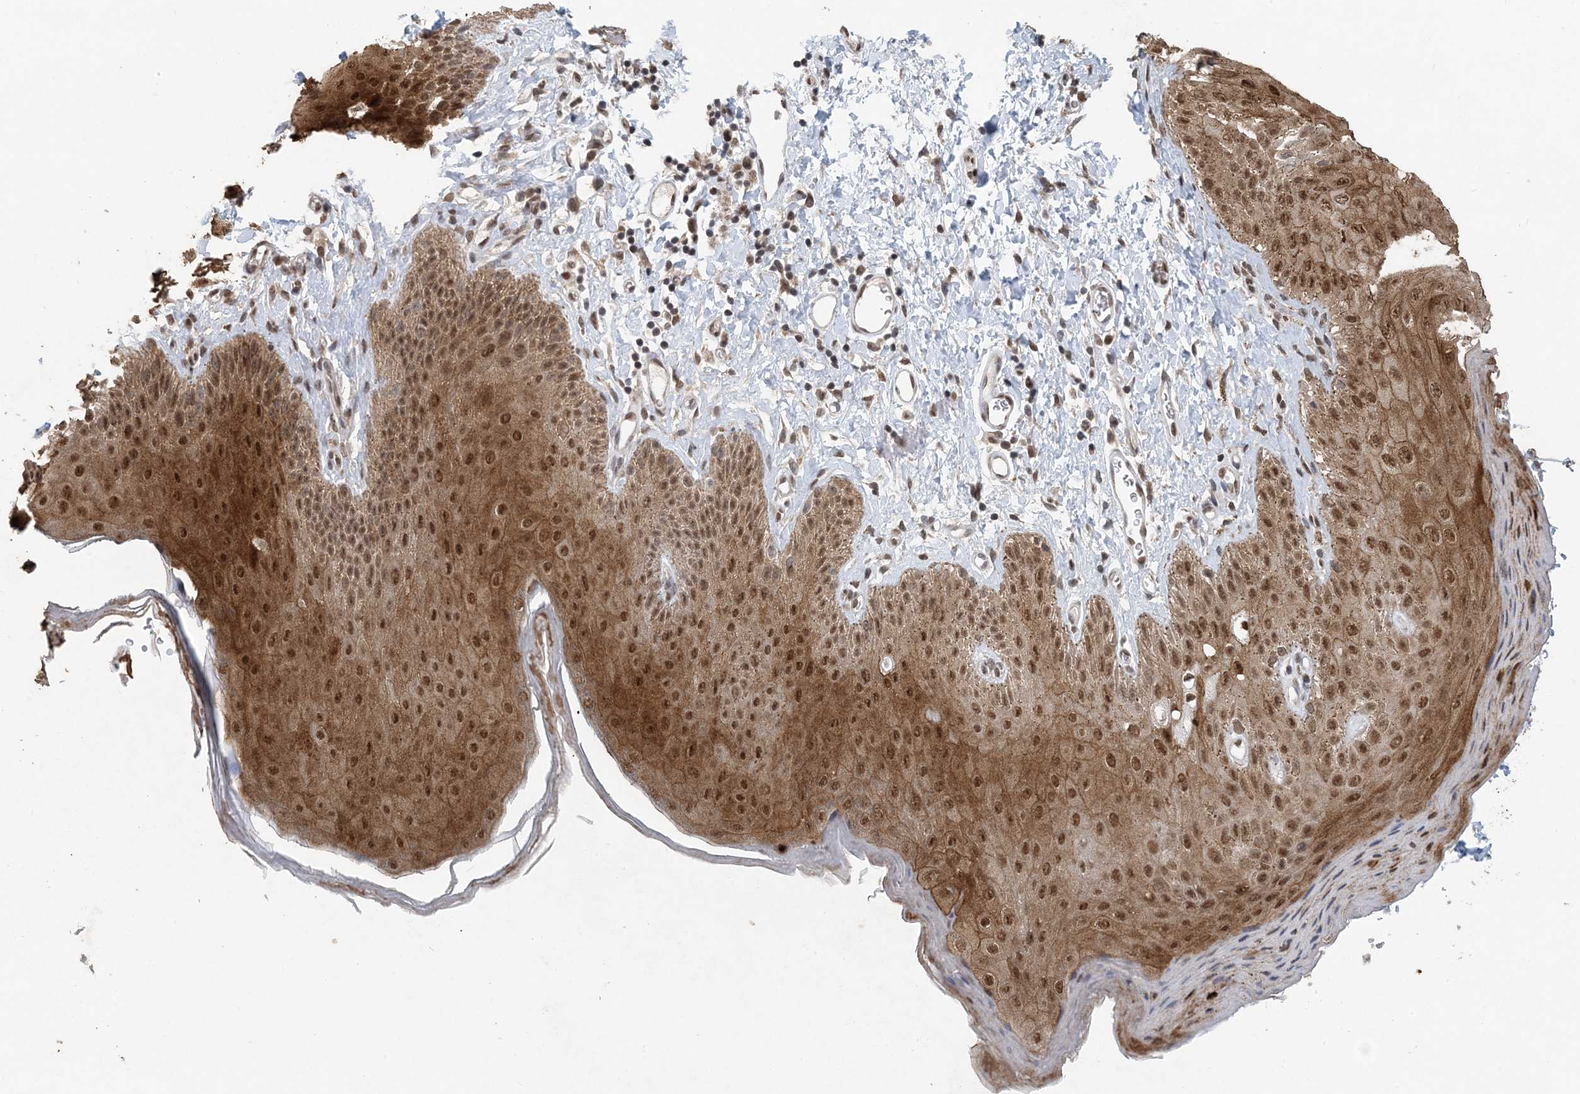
{"staining": {"intensity": "strong", "quantity": ">75%", "location": "cytoplasmic/membranous,nuclear"}, "tissue": "skin", "cell_type": "Epidermal cells", "image_type": "normal", "snomed": [{"axis": "morphology", "description": "Normal tissue, NOS"}, {"axis": "topography", "description": "Anal"}], "caption": "Skin stained with IHC displays strong cytoplasmic/membranous,nuclear positivity in approximately >75% of epidermal cells. (DAB = brown stain, brightfield microscopy at high magnification).", "gene": "MBD2", "patient": {"sex": "male", "age": 44}}